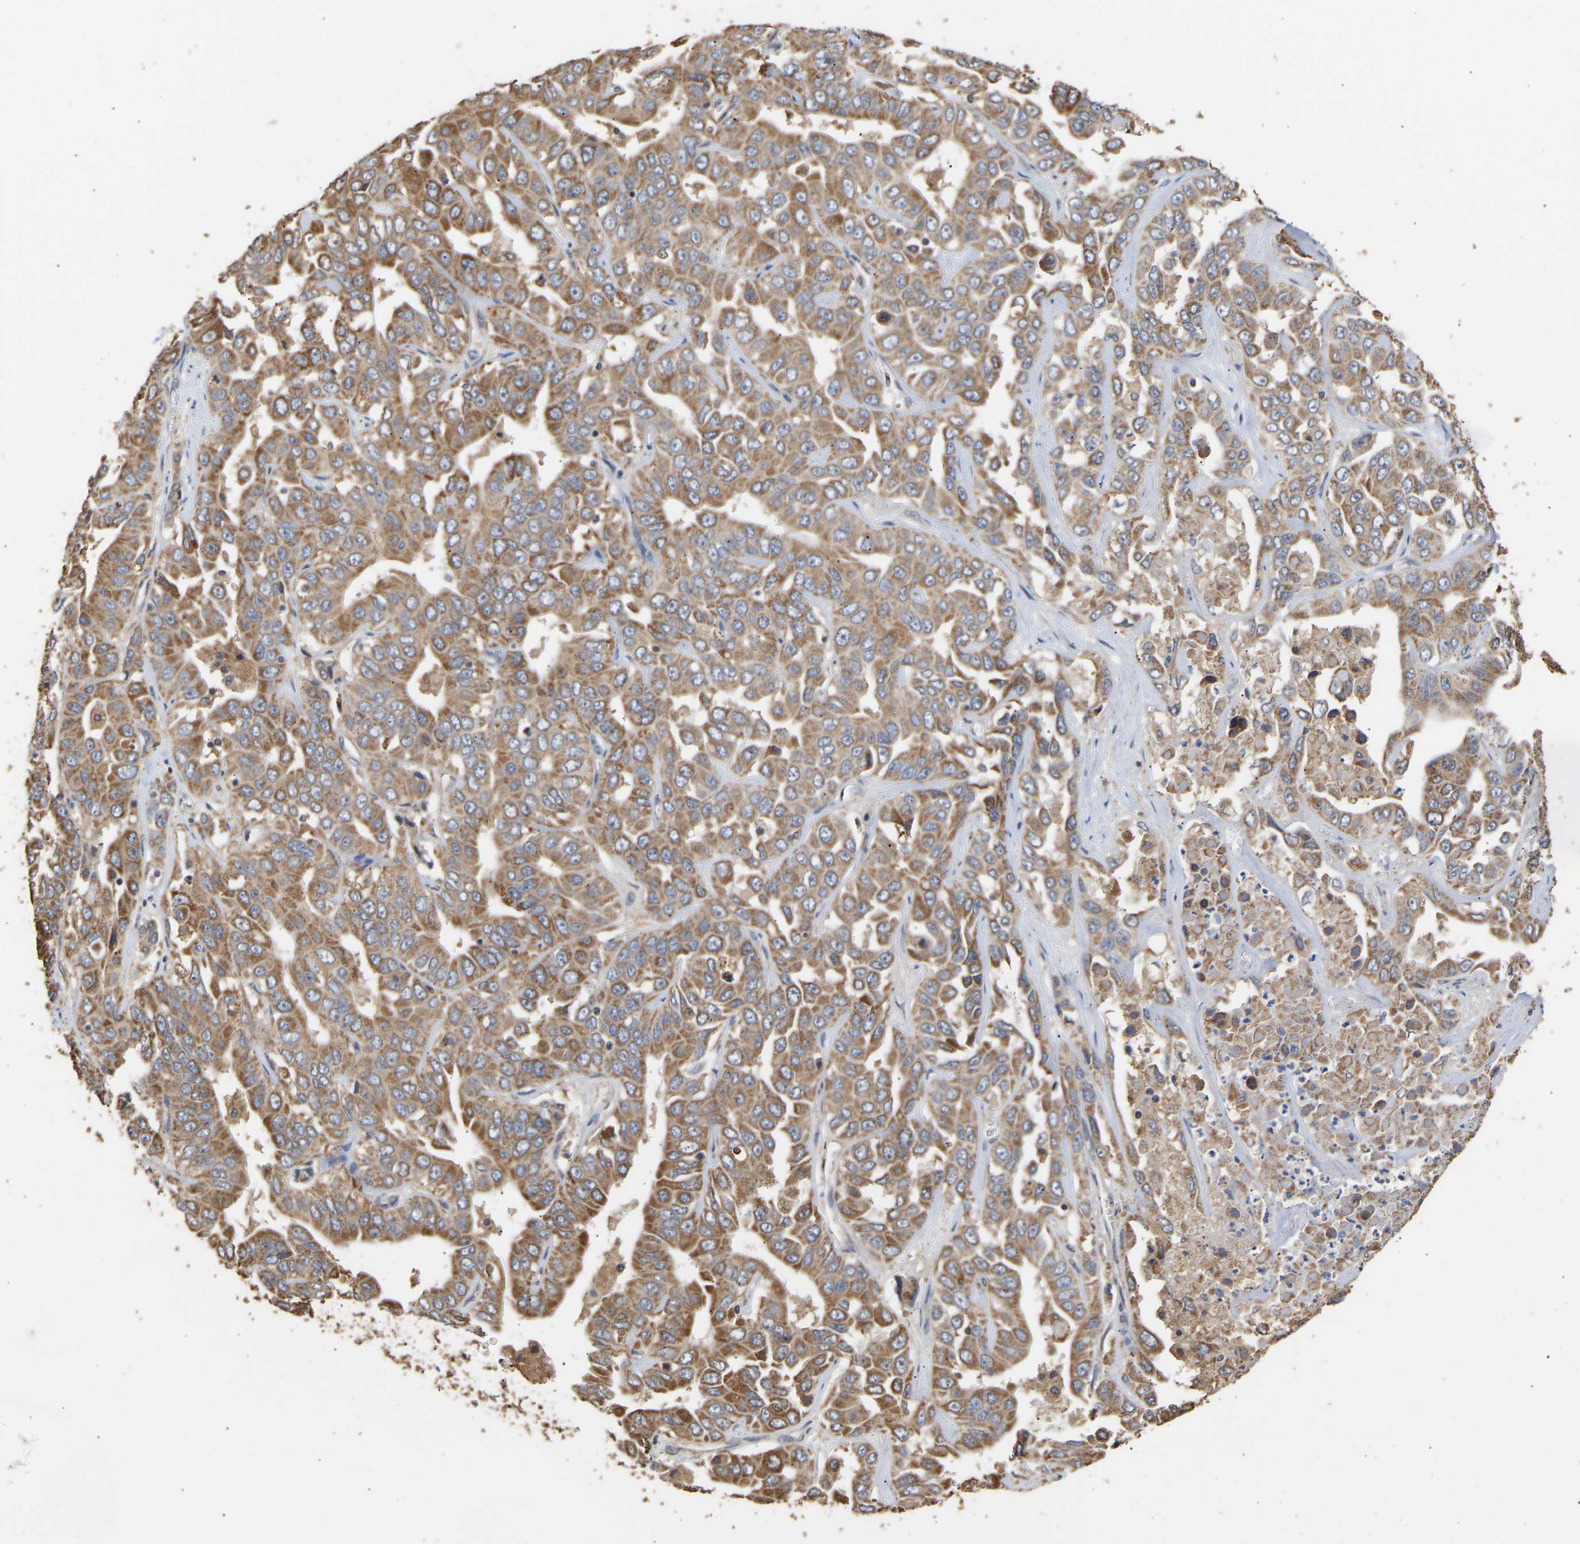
{"staining": {"intensity": "moderate", "quantity": ">75%", "location": "cytoplasmic/membranous"}, "tissue": "liver cancer", "cell_type": "Tumor cells", "image_type": "cancer", "snomed": [{"axis": "morphology", "description": "Cholangiocarcinoma"}, {"axis": "topography", "description": "Liver"}], "caption": "Tumor cells display medium levels of moderate cytoplasmic/membranous positivity in approximately >75% of cells in liver cancer (cholangiocarcinoma).", "gene": "ZNF26", "patient": {"sex": "female", "age": 52}}